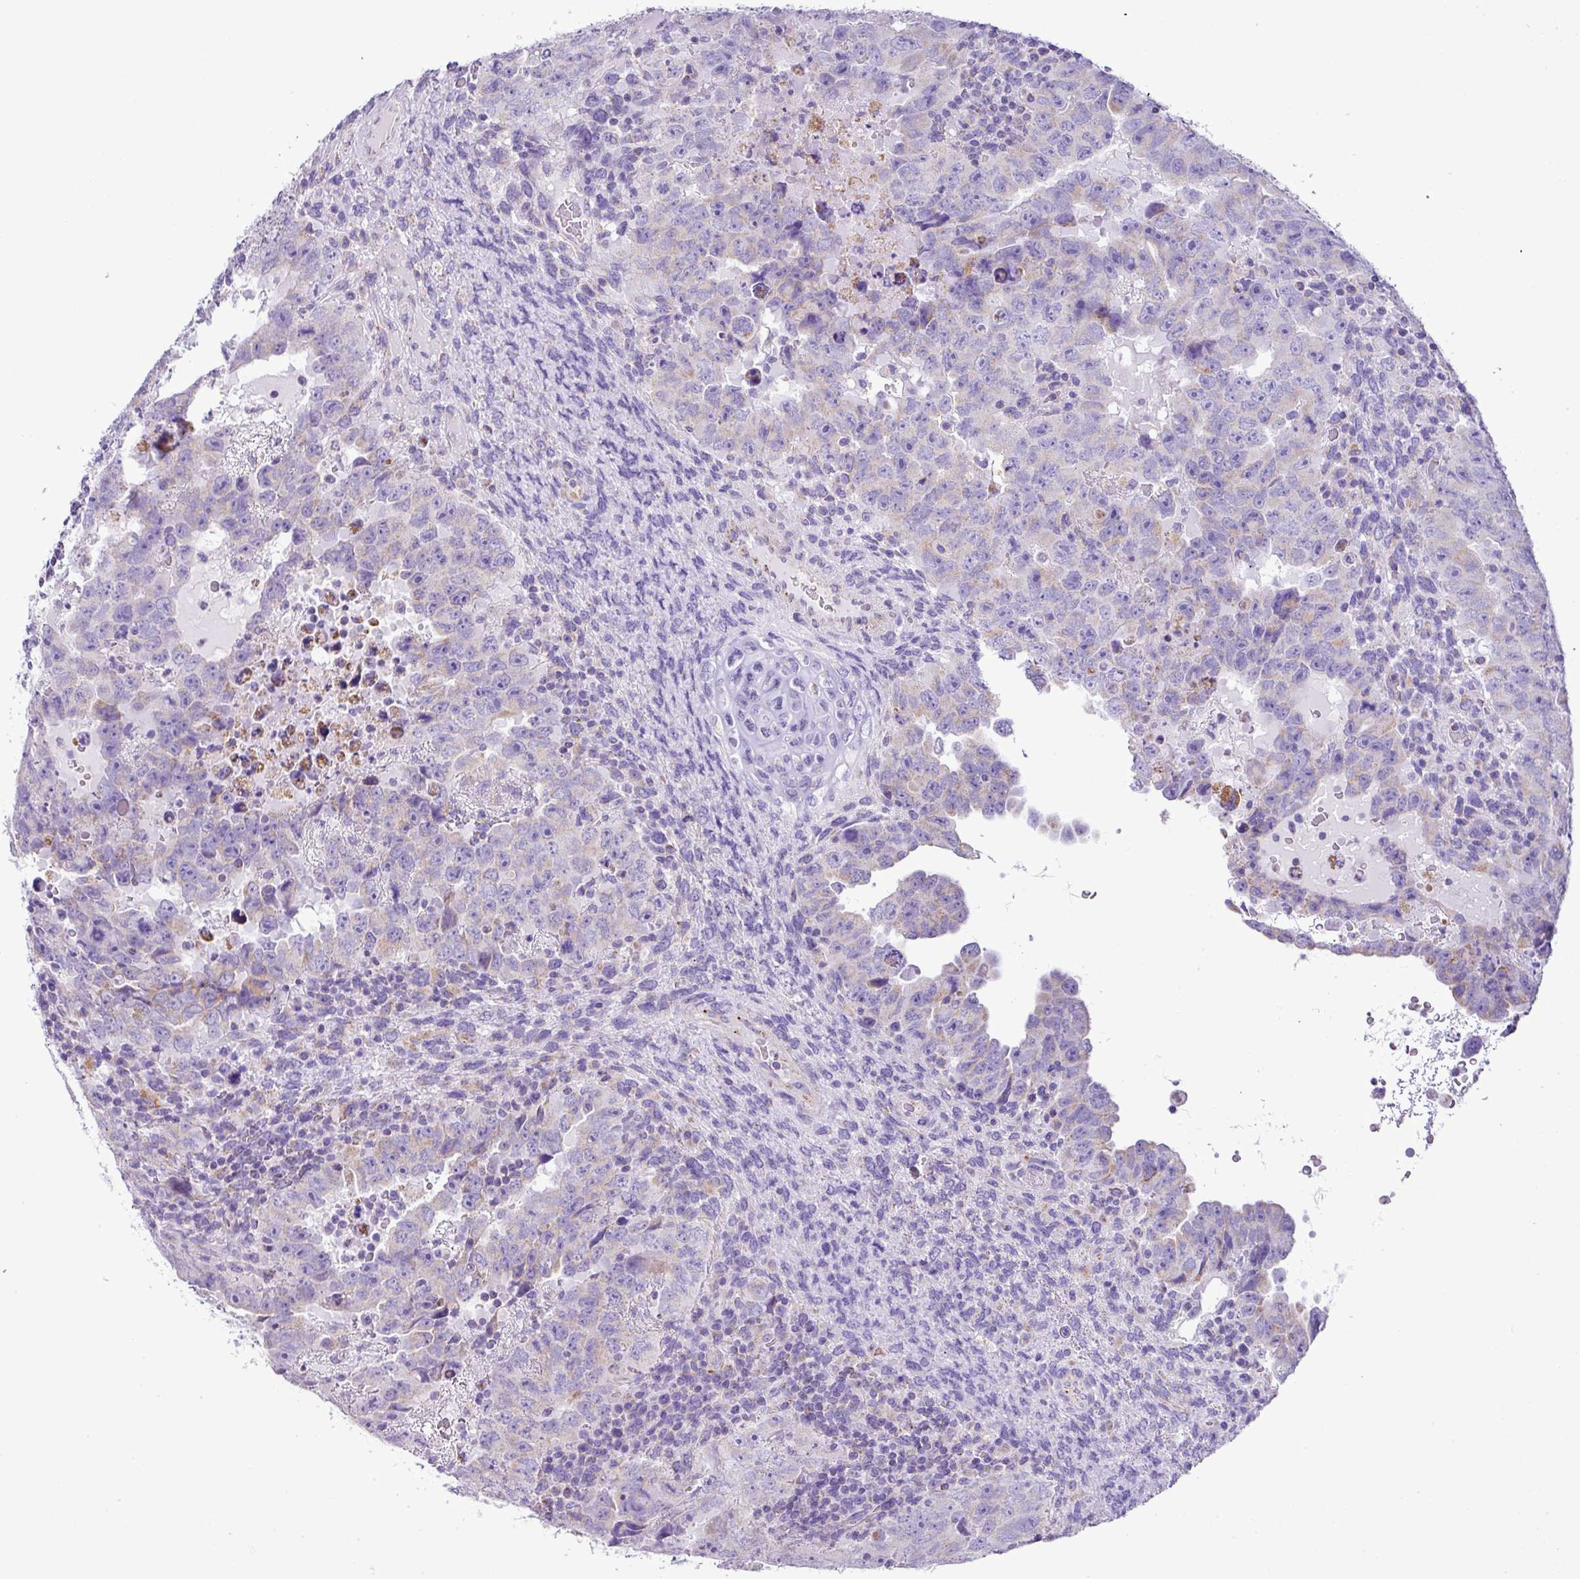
{"staining": {"intensity": "moderate", "quantity": "<25%", "location": "cytoplasmic/membranous"}, "tissue": "testis cancer", "cell_type": "Tumor cells", "image_type": "cancer", "snomed": [{"axis": "morphology", "description": "Carcinoma, Embryonal, NOS"}, {"axis": "topography", "description": "Testis"}], "caption": "Testis cancer tissue displays moderate cytoplasmic/membranous staining in approximately <25% of tumor cells, visualized by immunohistochemistry. (DAB IHC, brown staining for protein, blue staining for nuclei).", "gene": "PGAP4", "patient": {"sex": "male", "age": 24}}